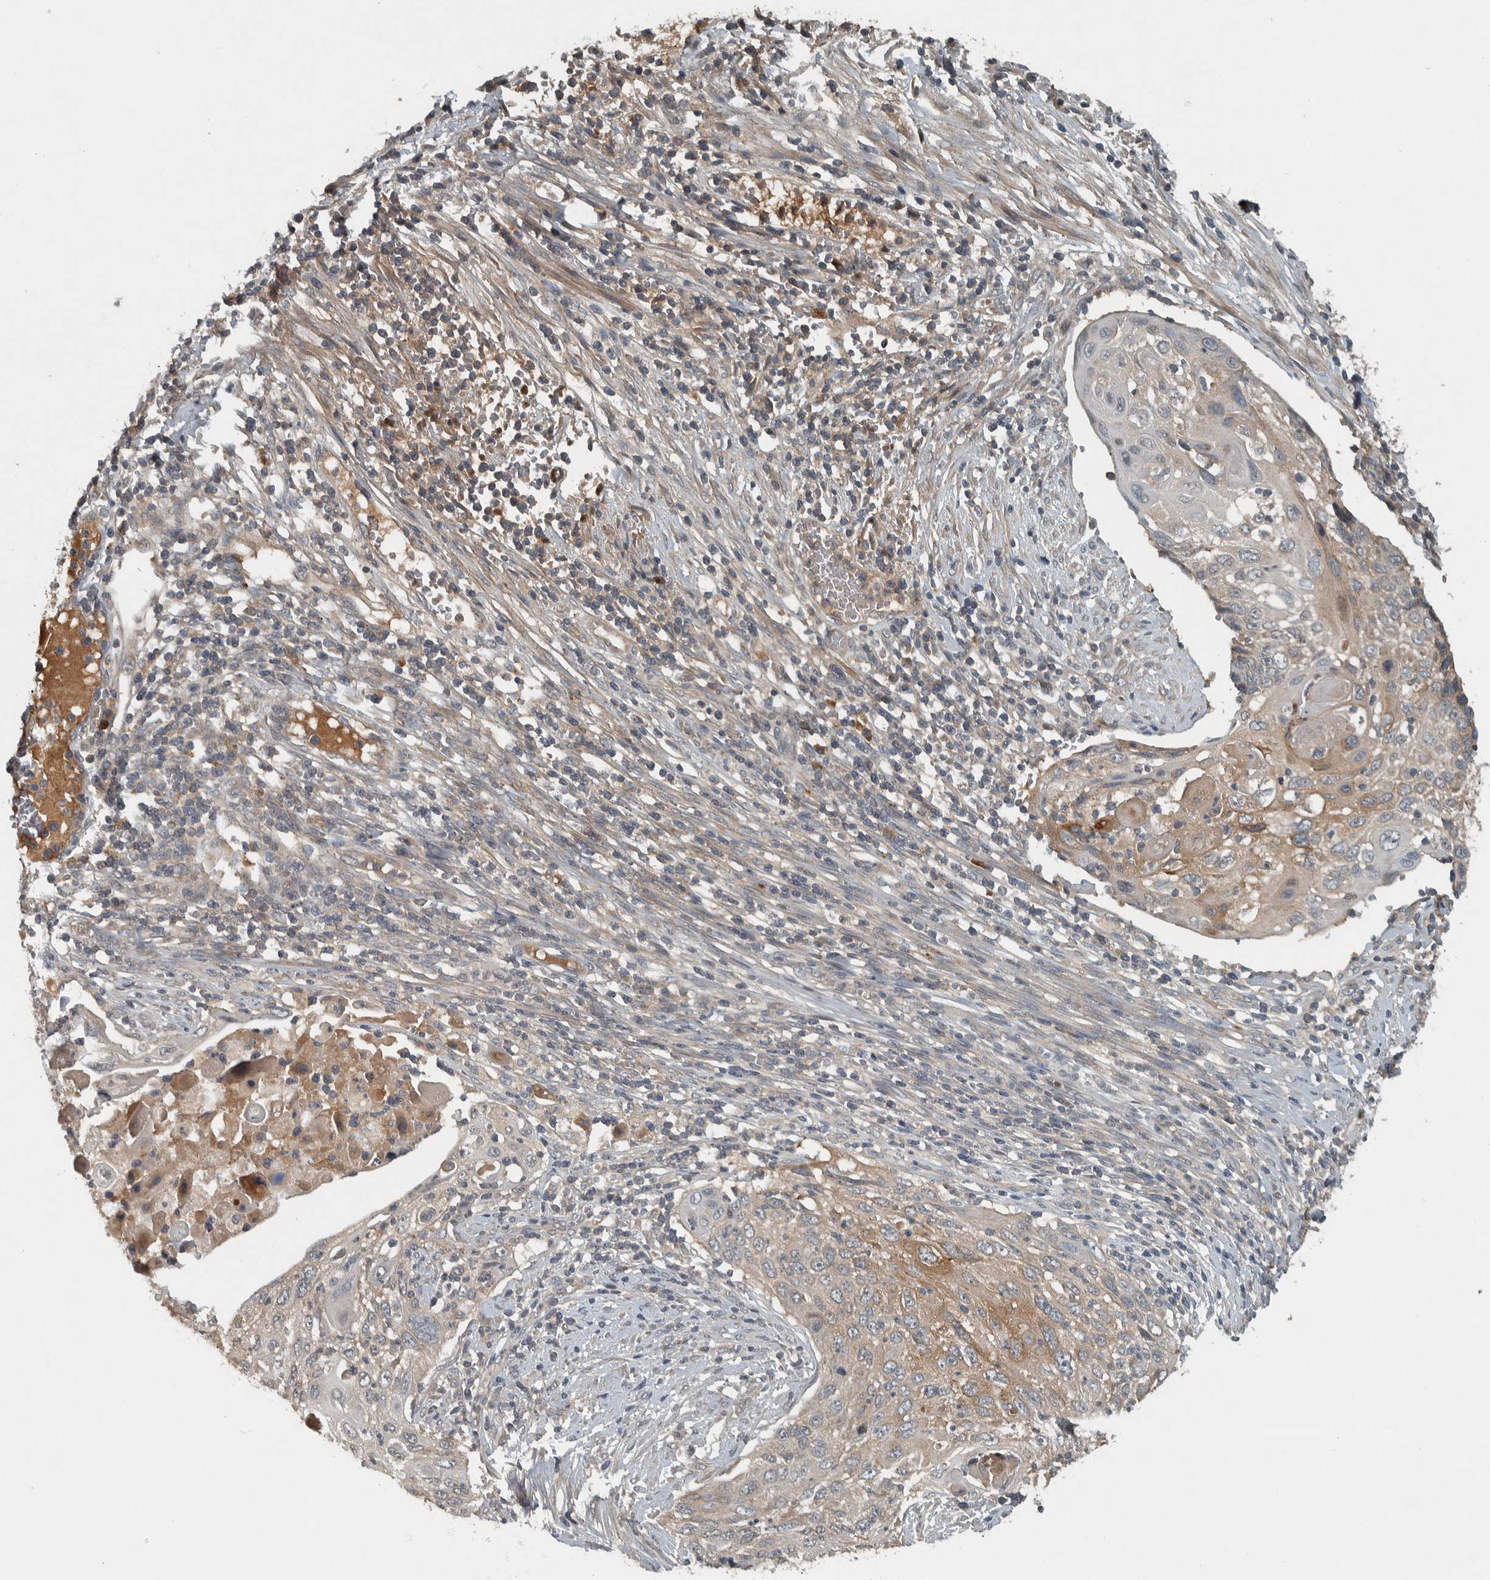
{"staining": {"intensity": "moderate", "quantity": "<25%", "location": "cytoplasmic/membranous"}, "tissue": "cervical cancer", "cell_type": "Tumor cells", "image_type": "cancer", "snomed": [{"axis": "morphology", "description": "Squamous cell carcinoma, NOS"}, {"axis": "topography", "description": "Cervix"}], "caption": "Immunohistochemistry (IHC) (DAB) staining of cervical cancer demonstrates moderate cytoplasmic/membranous protein staining in approximately <25% of tumor cells.", "gene": "CLCN2", "patient": {"sex": "female", "age": 70}}